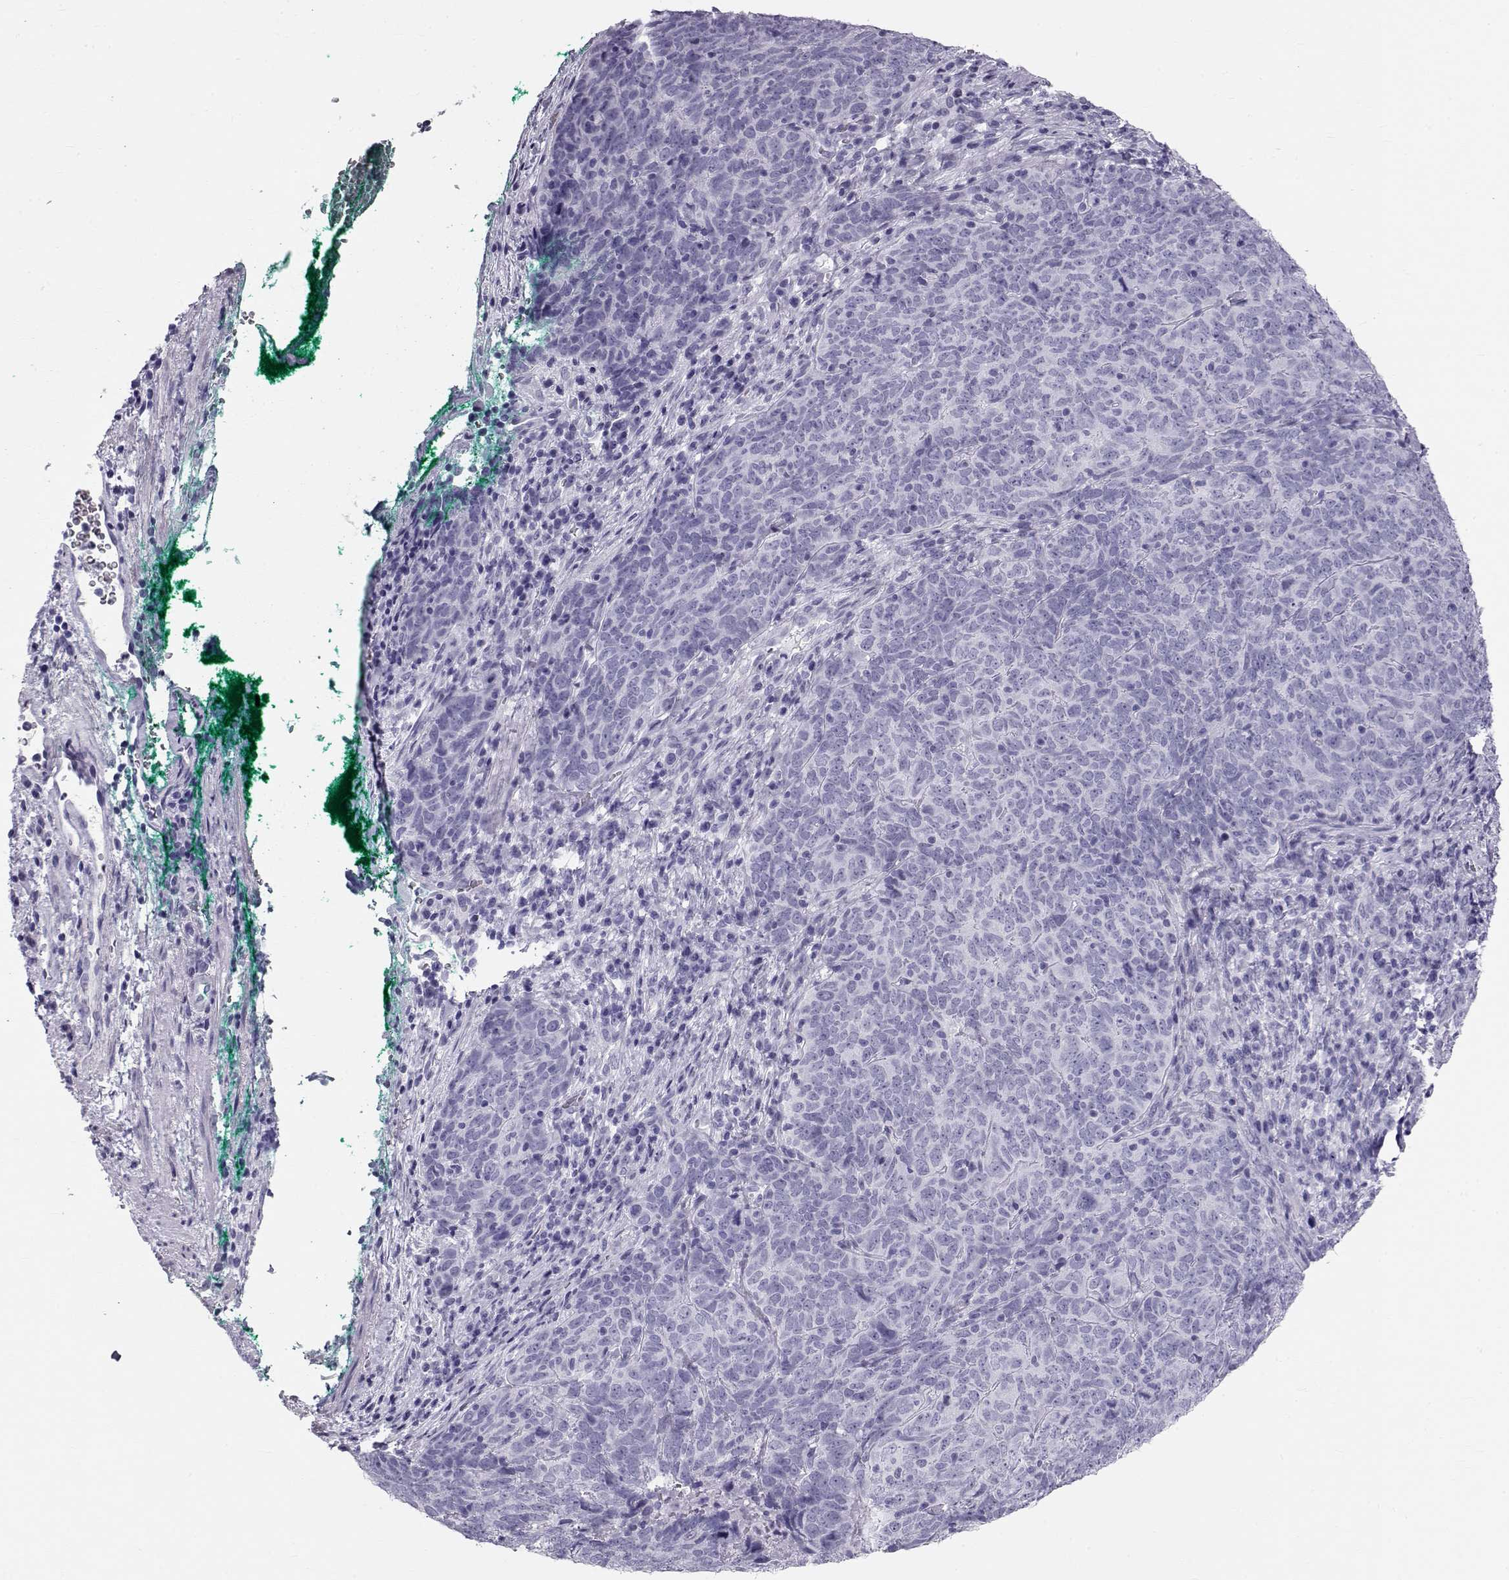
{"staining": {"intensity": "negative", "quantity": "none", "location": "none"}, "tissue": "skin cancer", "cell_type": "Tumor cells", "image_type": "cancer", "snomed": [{"axis": "morphology", "description": "Squamous cell carcinoma, NOS"}, {"axis": "topography", "description": "Skin"}, {"axis": "topography", "description": "Anal"}], "caption": "Immunohistochemistry (IHC) image of skin cancer (squamous cell carcinoma) stained for a protein (brown), which demonstrates no staining in tumor cells.", "gene": "RD3", "patient": {"sex": "female", "age": 51}}